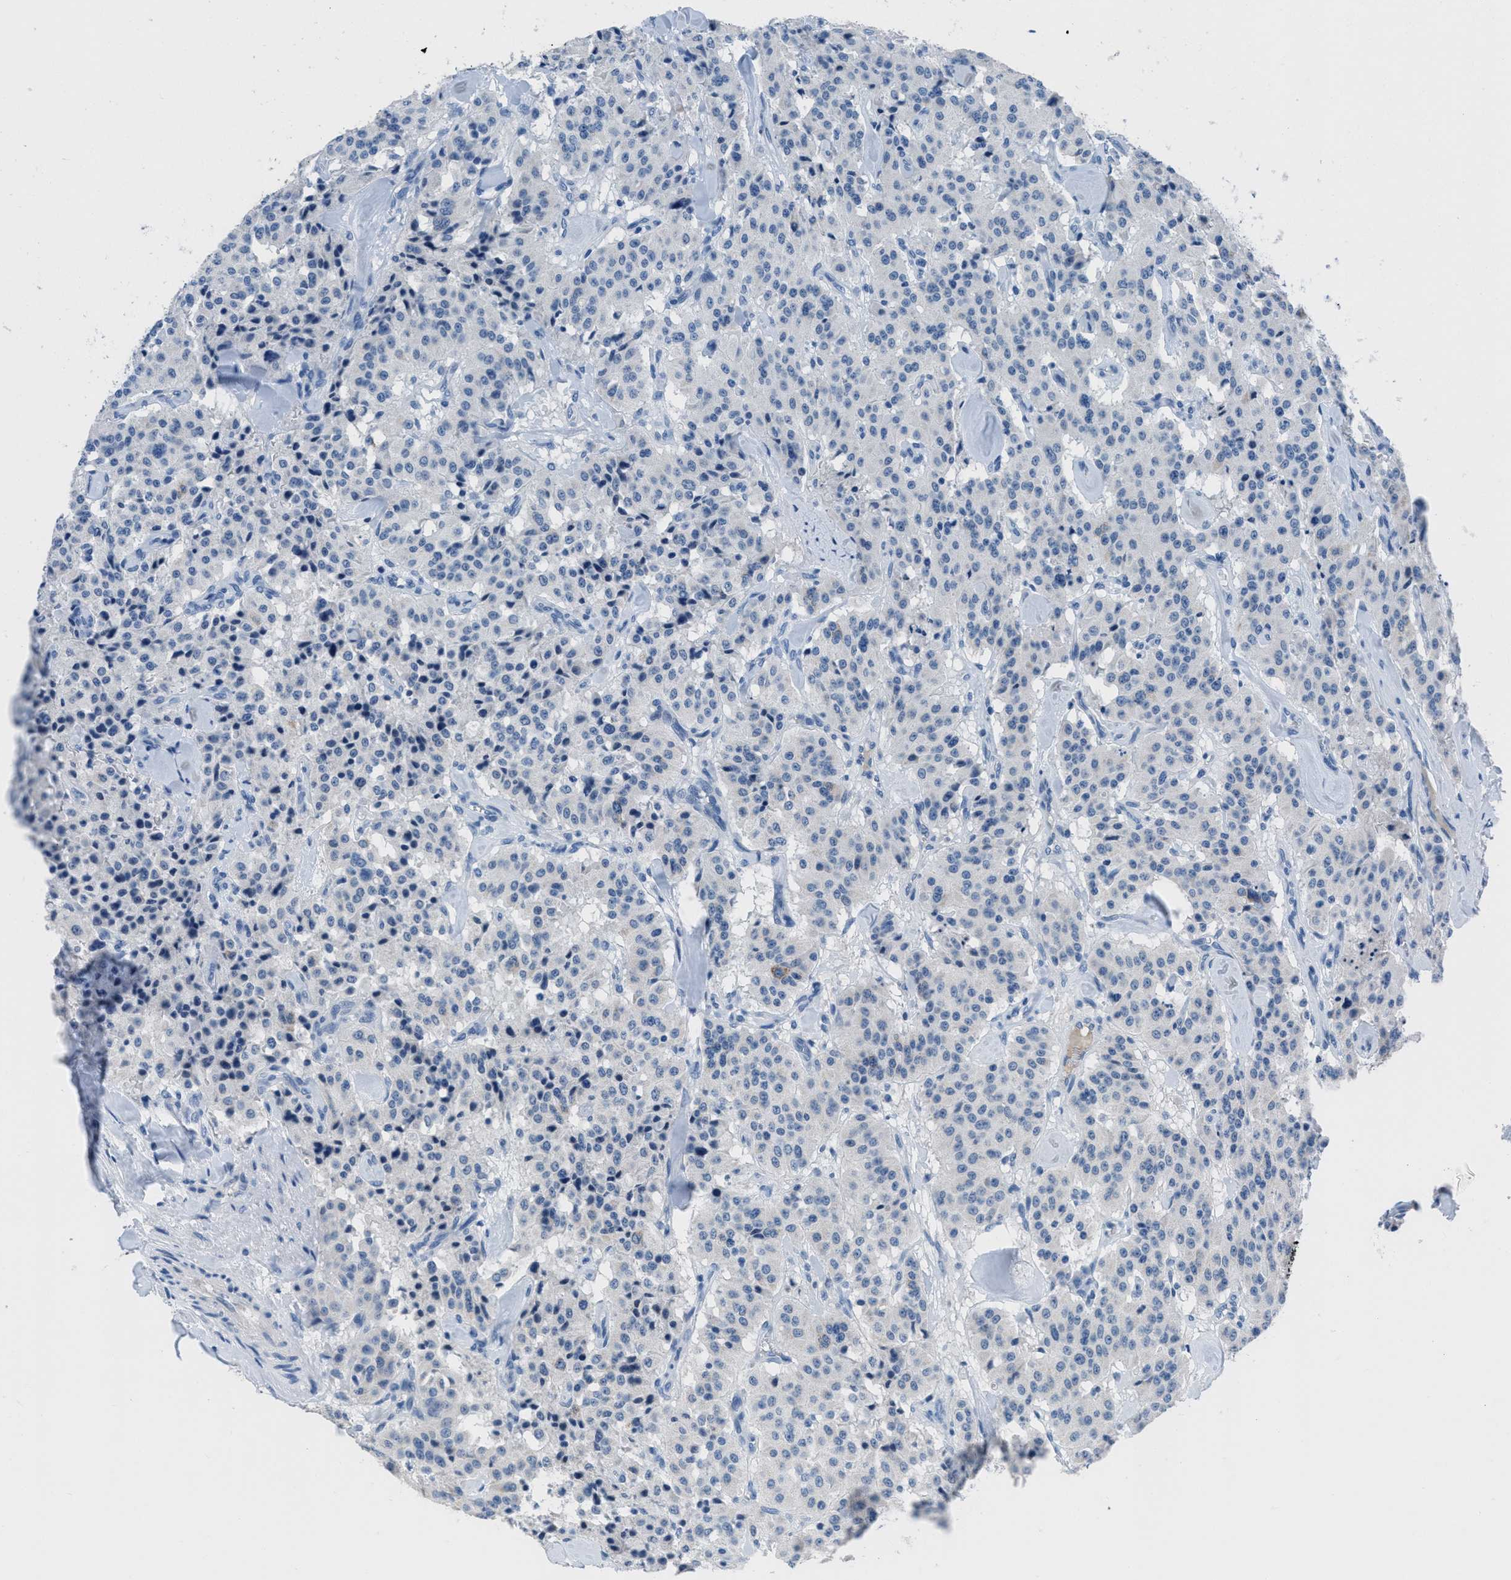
{"staining": {"intensity": "negative", "quantity": "none", "location": "none"}, "tissue": "carcinoid", "cell_type": "Tumor cells", "image_type": "cancer", "snomed": [{"axis": "morphology", "description": "Carcinoid, malignant, NOS"}, {"axis": "topography", "description": "Lung"}], "caption": "Tumor cells are negative for protein expression in human carcinoid (malignant).", "gene": "MGARP", "patient": {"sex": "male", "age": 30}}